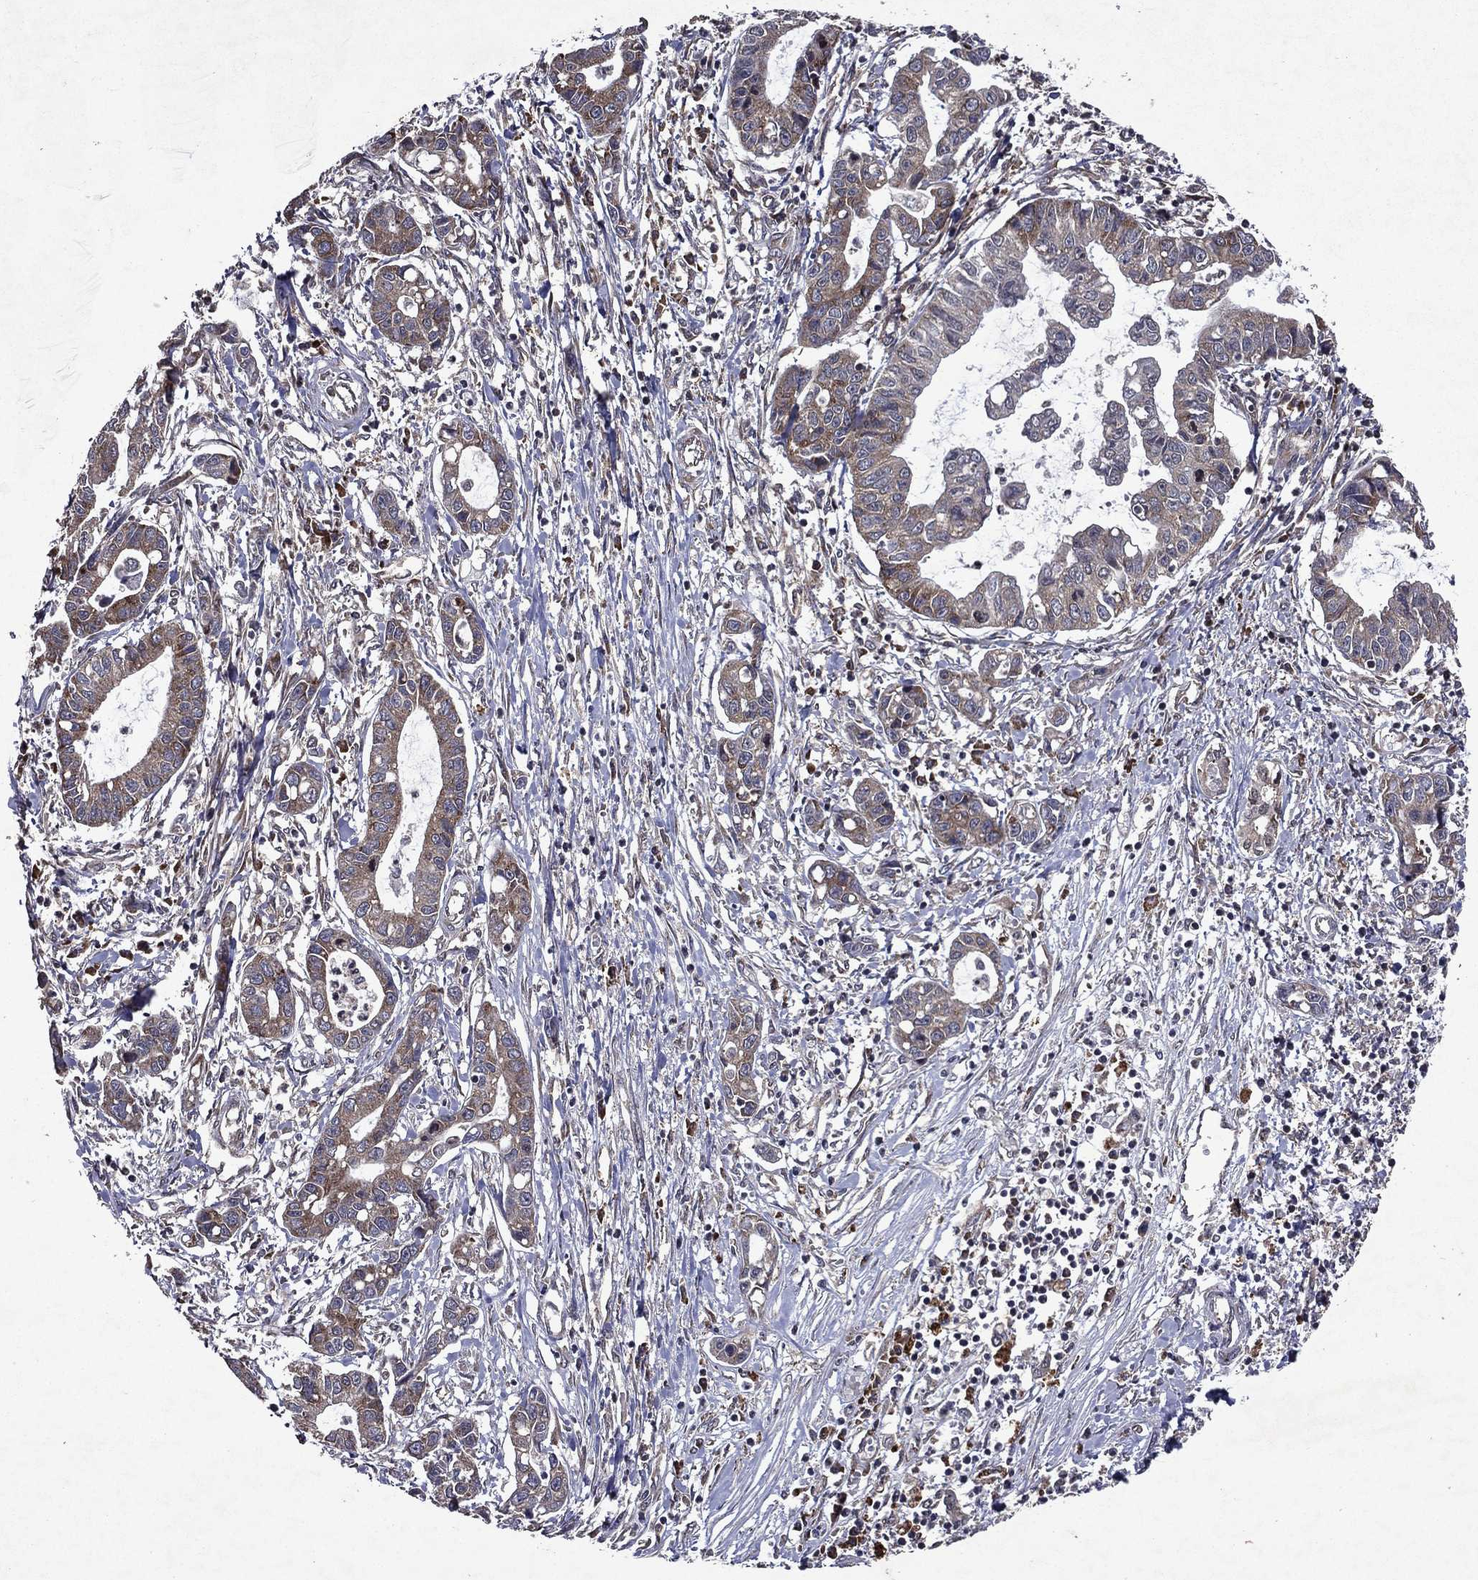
{"staining": {"intensity": "weak", "quantity": "<25%", "location": "cytoplasmic/membranous"}, "tissue": "liver cancer", "cell_type": "Tumor cells", "image_type": "cancer", "snomed": [{"axis": "morphology", "description": "Cholangiocarcinoma"}, {"axis": "topography", "description": "Liver"}], "caption": "The histopathology image reveals no significant expression in tumor cells of liver cancer.", "gene": "EIF2B4", "patient": {"sex": "male", "age": 58}}